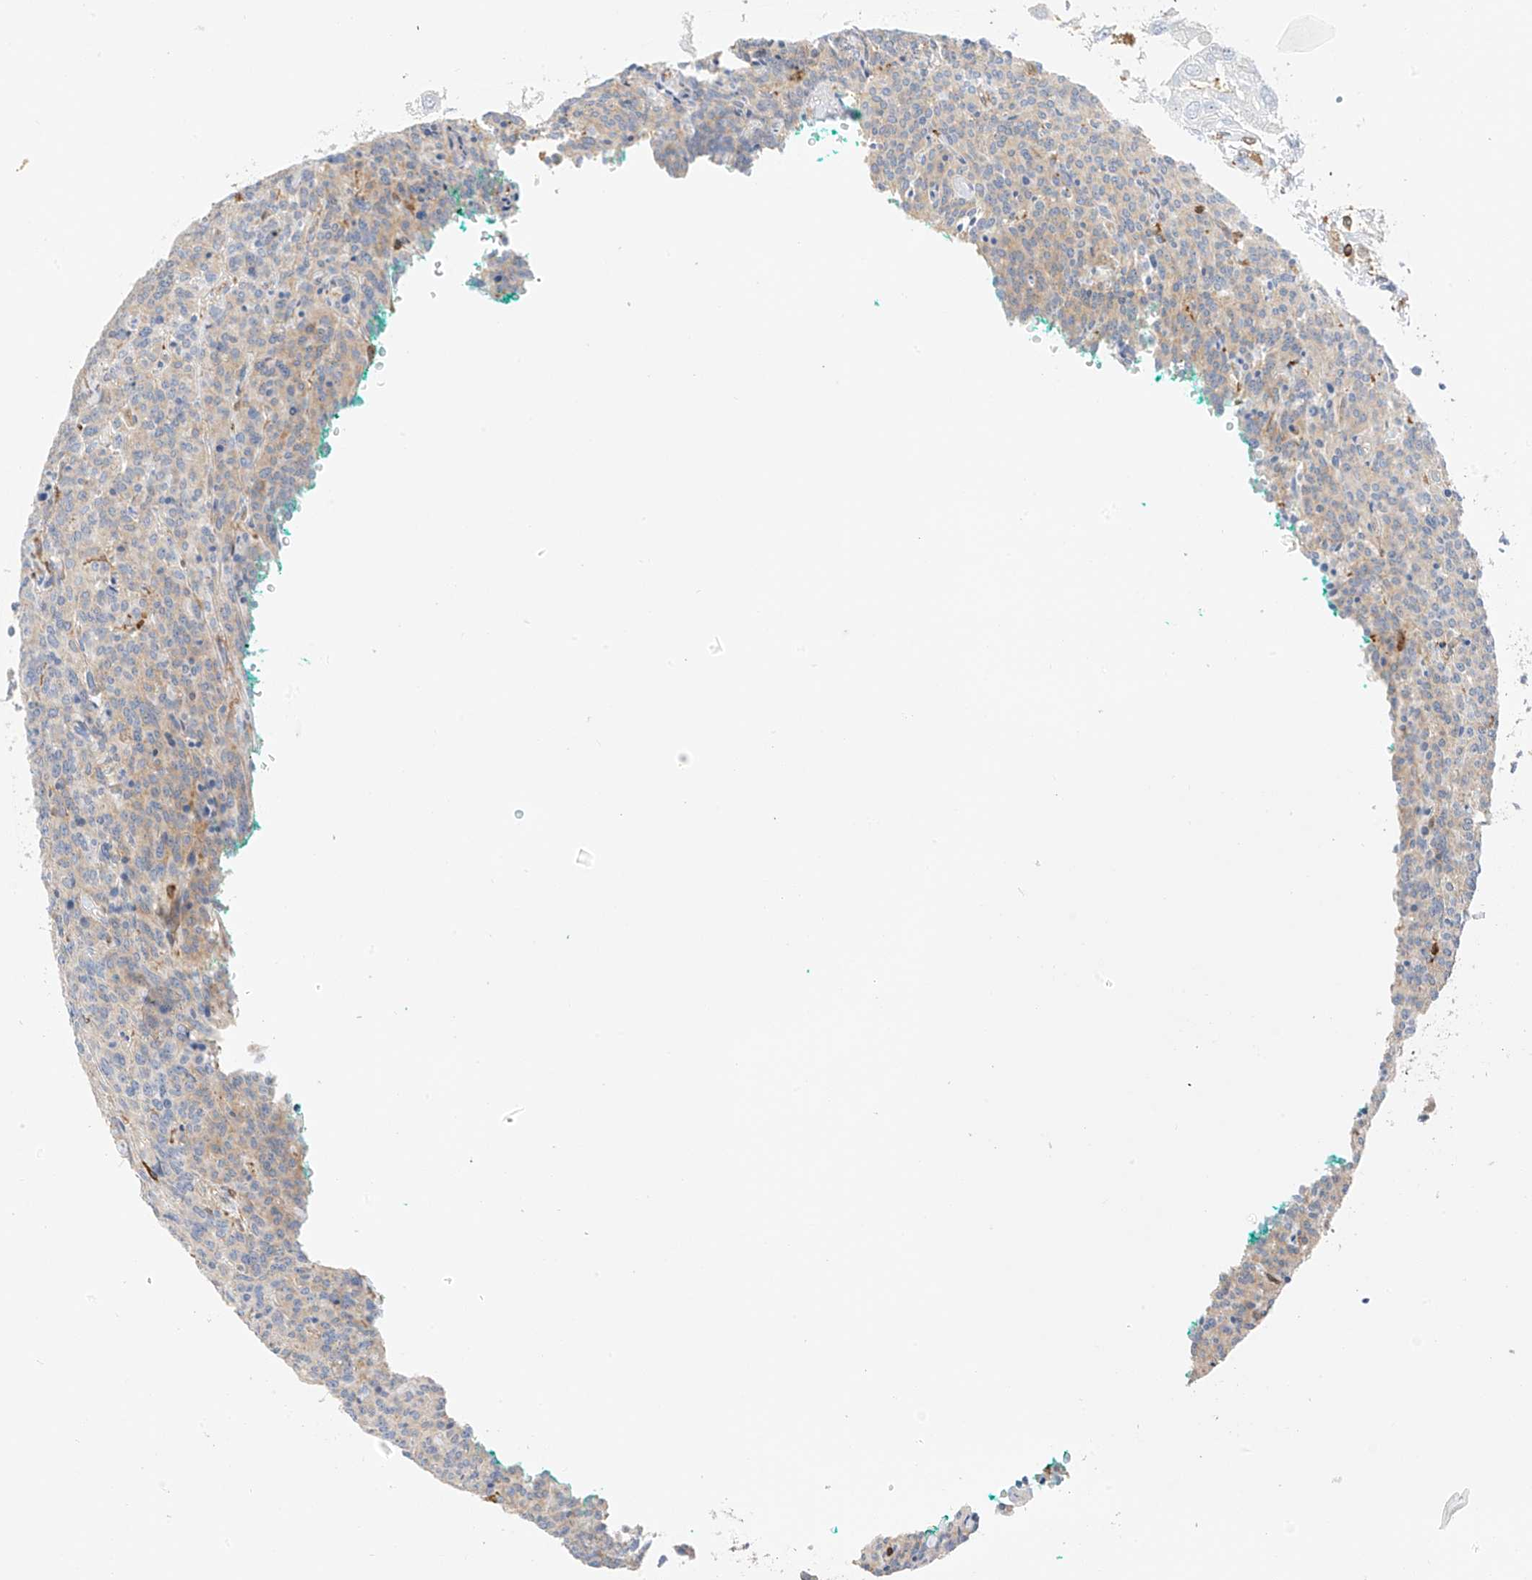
{"staining": {"intensity": "negative", "quantity": "none", "location": "none"}, "tissue": "carcinoid", "cell_type": "Tumor cells", "image_type": "cancer", "snomed": [{"axis": "morphology", "description": "Carcinoid, malignant, NOS"}, {"axis": "topography", "description": "Lung"}], "caption": "DAB (3,3'-diaminobenzidine) immunohistochemical staining of carcinoid displays no significant positivity in tumor cells.", "gene": "ARHGAP25", "patient": {"sex": "female", "age": 46}}